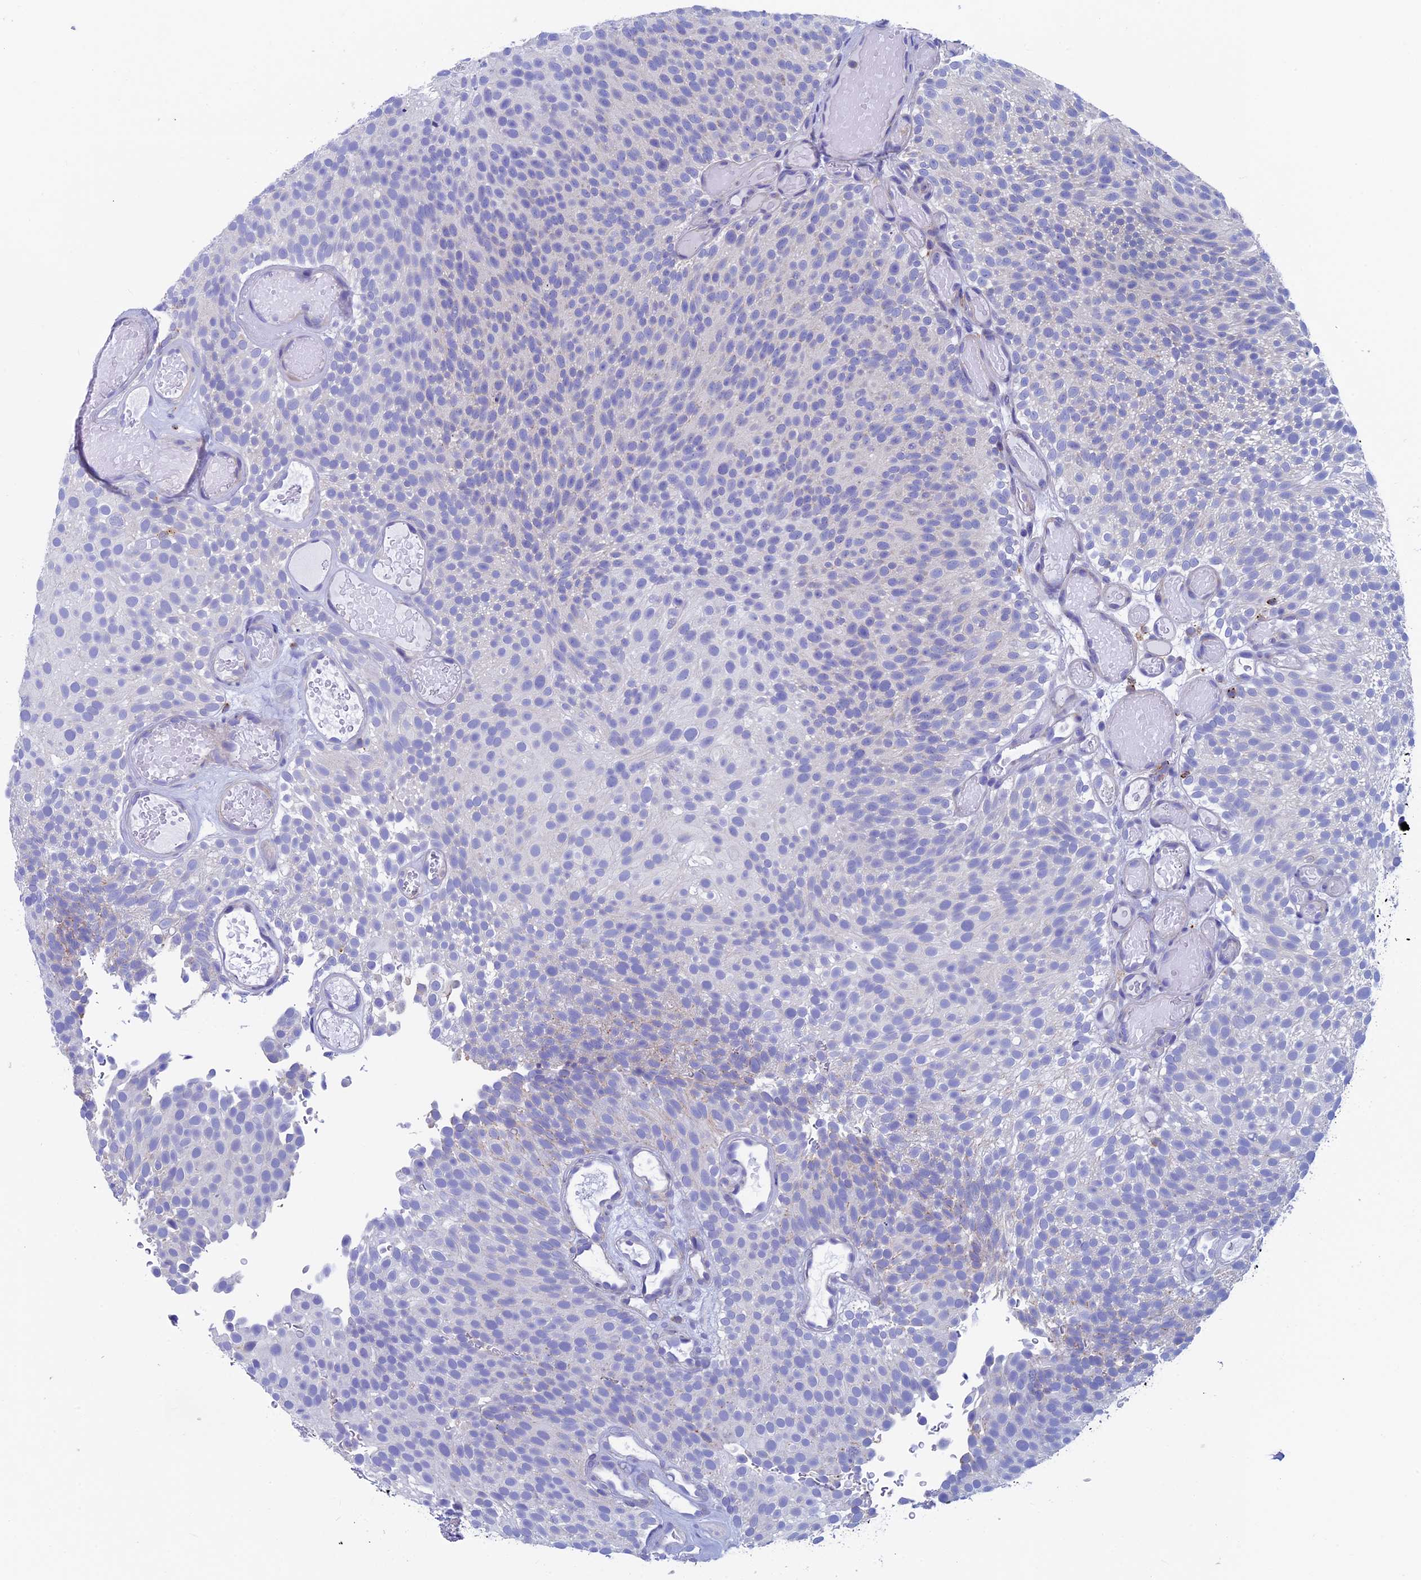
{"staining": {"intensity": "negative", "quantity": "none", "location": "none"}, "tissue": "urothelial cancer", "cell_type": "Tumor cells", "image_type": "cancer", "snomed": [{"axis": "morphology", "description": "Urothelial carcinoma, Low grade"}, {"axis": "topography", "description": "Urinary bladder"}], "caption": "Tumor cells show no significant expression in urothelial carcinoma (low-grade).", "gene": "SEPTIN1", "patient": {"sex": "male", "age": 78}}